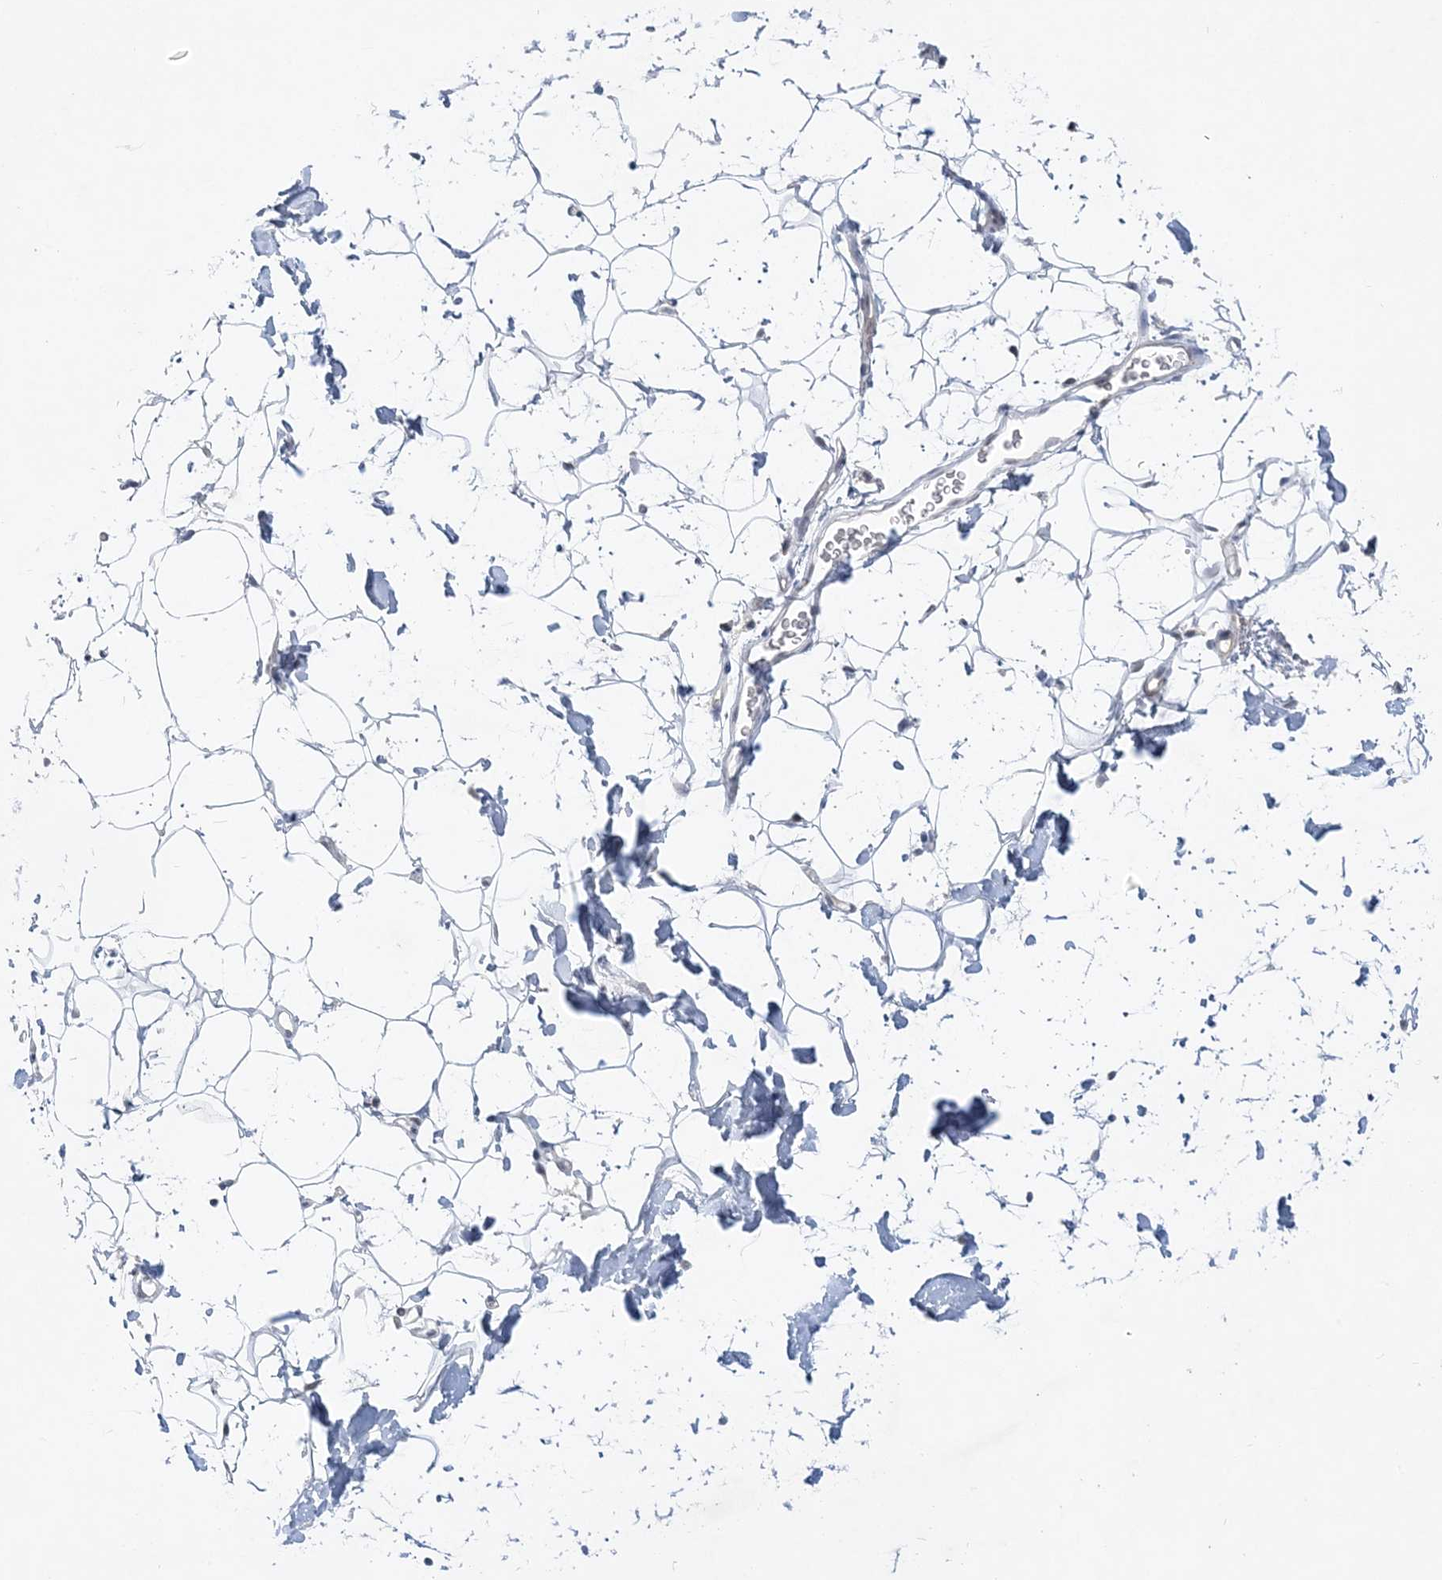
{"staining": {"intensity": "negative", "quantity": "none", "location": "none"}, "tissue": "adipose tissue", "cell_type": "Adipocytes", "image_type": "normal", "snomed": [{"axis": "morphology", "description": "Normal tissue, NOS"}, {"axis": "topography", "description": "Breast"}], "caption": "Immunohistochemical staining of benign human adipose tissue reveals no significant expression in adipocytes. The staining is performed using DAB brown chromogen with nuclei counter-stained in using hematoxylin.", "gene": "KMT2D", "patient": {"sex": "female", "age": 26}}